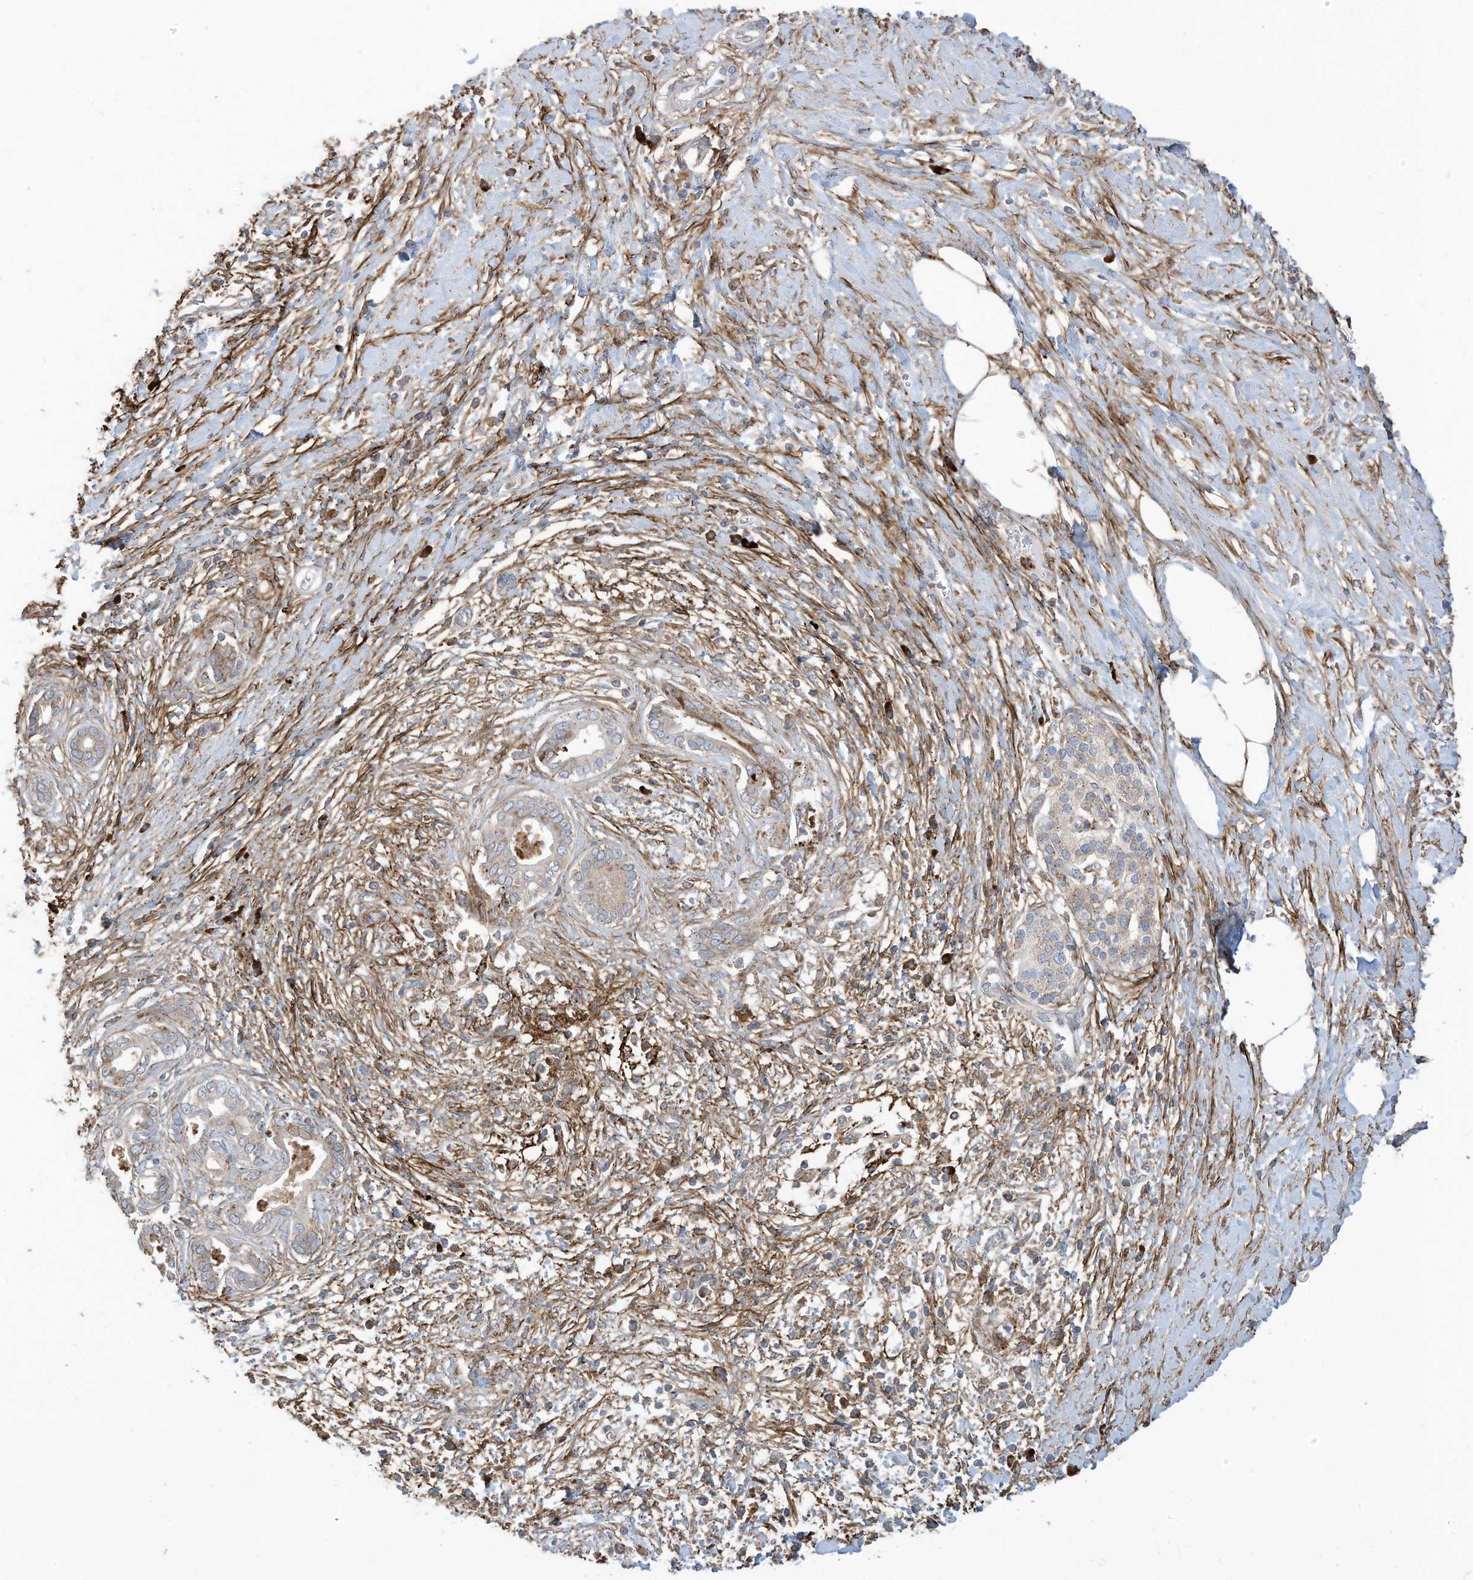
{"staining": {"intensity": "negative", "quantity": "none", "location": "none"}, "tissue": "pancreatic cancer", "cell_type": "Tumor cells", "image_type": "cancer", "snomed": [{"axis": "morphology", "description": "Adenocarcinoma, NOS"}, {"axis": "topography", "description": "Pancreas"}], "caption": "A micrograph of pancreatic adenocarcinoma stained for a protein shows no brown staining in tumor cells.", "gene": "TRNAU1AP", "patient": {"sex": "male", "age": 58}}